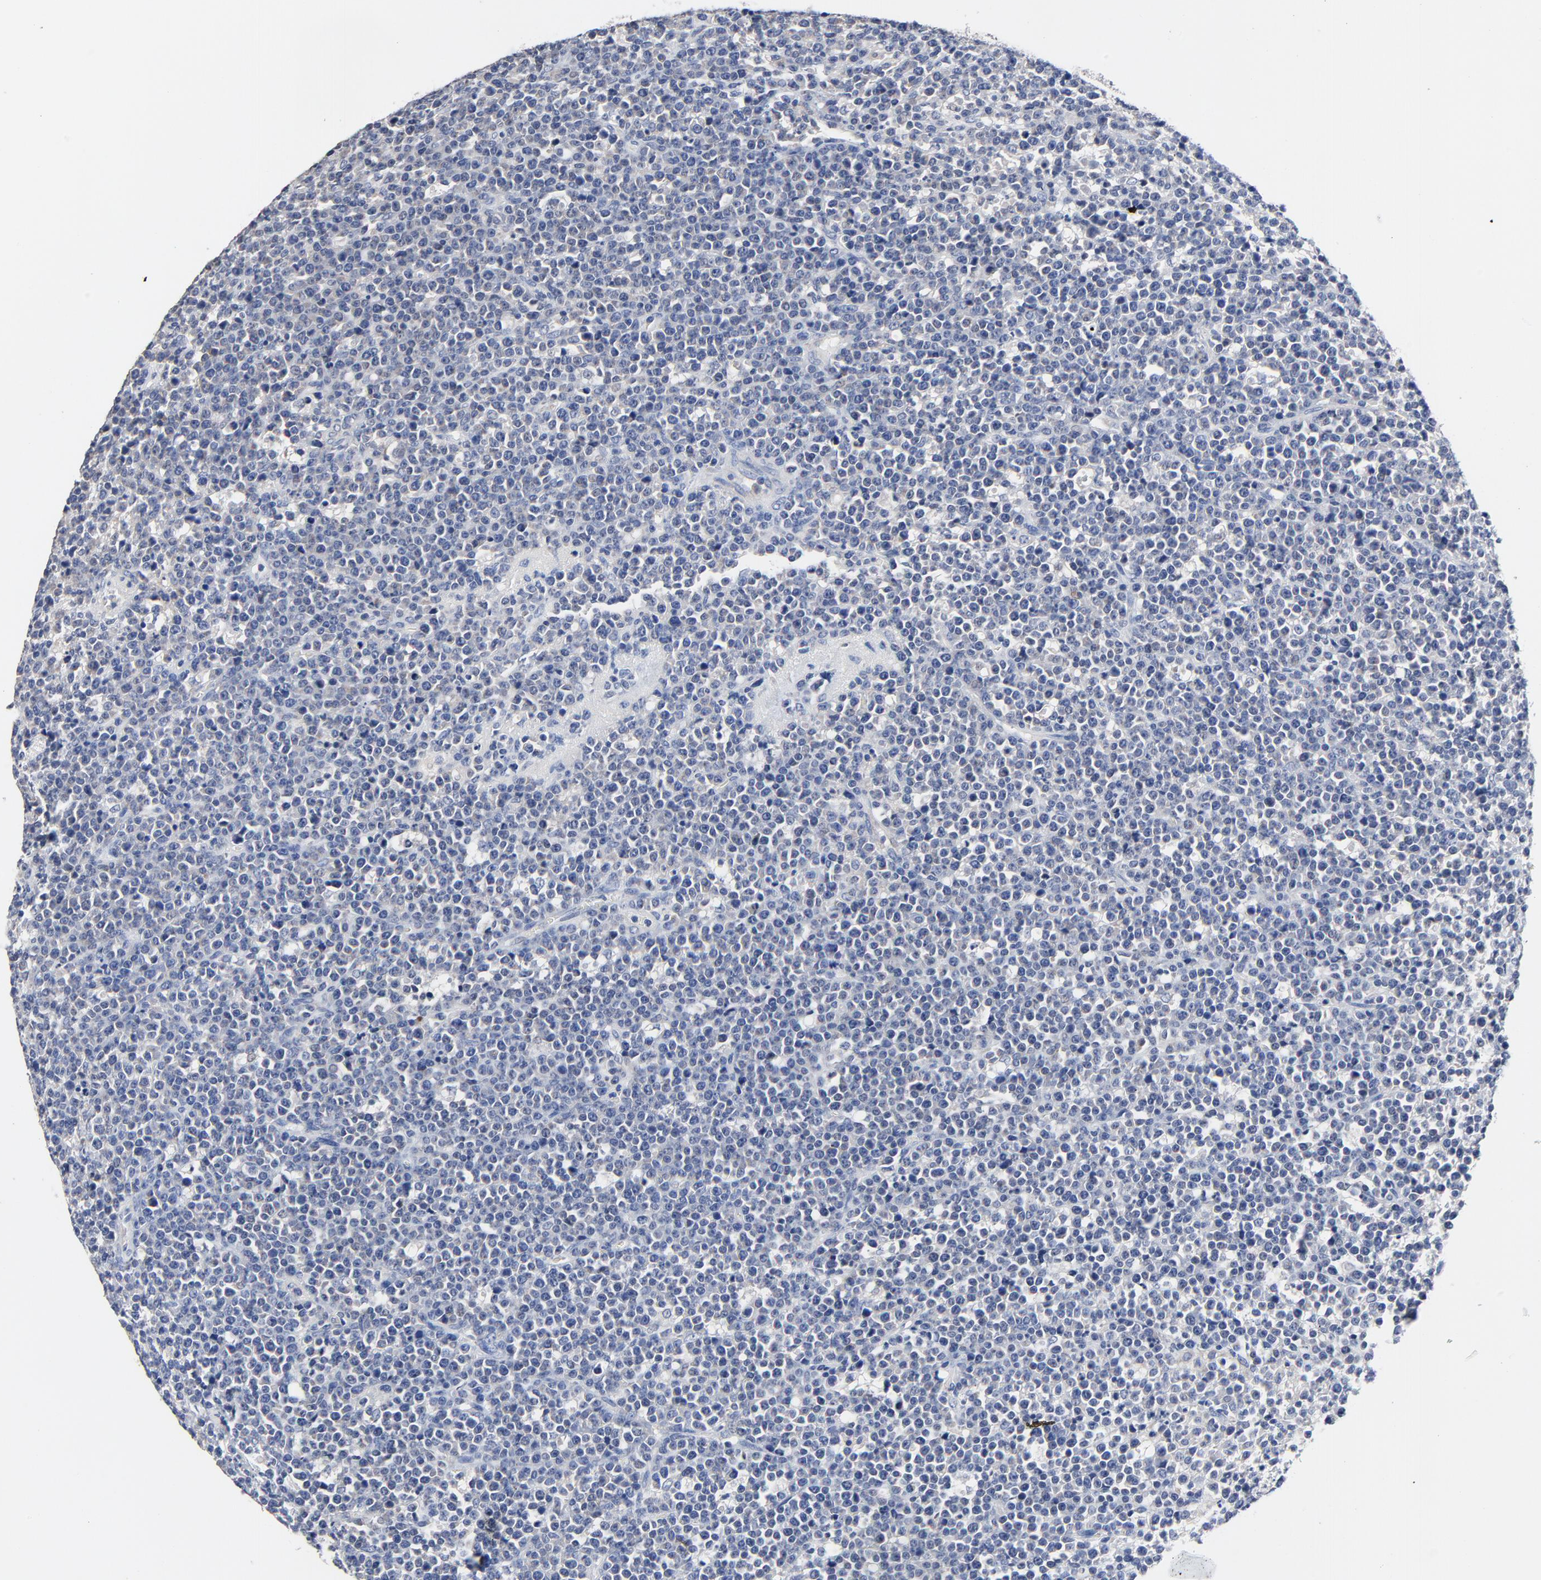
{"staining": {"intensity": "negative", "quantity": "none", "location": "none"}, "tissue": "lymphoma", "cell_type": "Tumor cells", "image_type": "cancer", "snomed": [{"axis": "morphology", "description": "Malignant lymphoma, non-Hodgkin's type, High grade"}, {"axis": "topography", "description": "Ovary"}], "caption": "Malignant lymphoma, non-Hodgkin's type (high-grade) stained for a protein using immunohistochemistry (IHC) shows no expression tumor cells.", "gene": "FBXL5", "patient": {"sex": "female", "age": 56}}